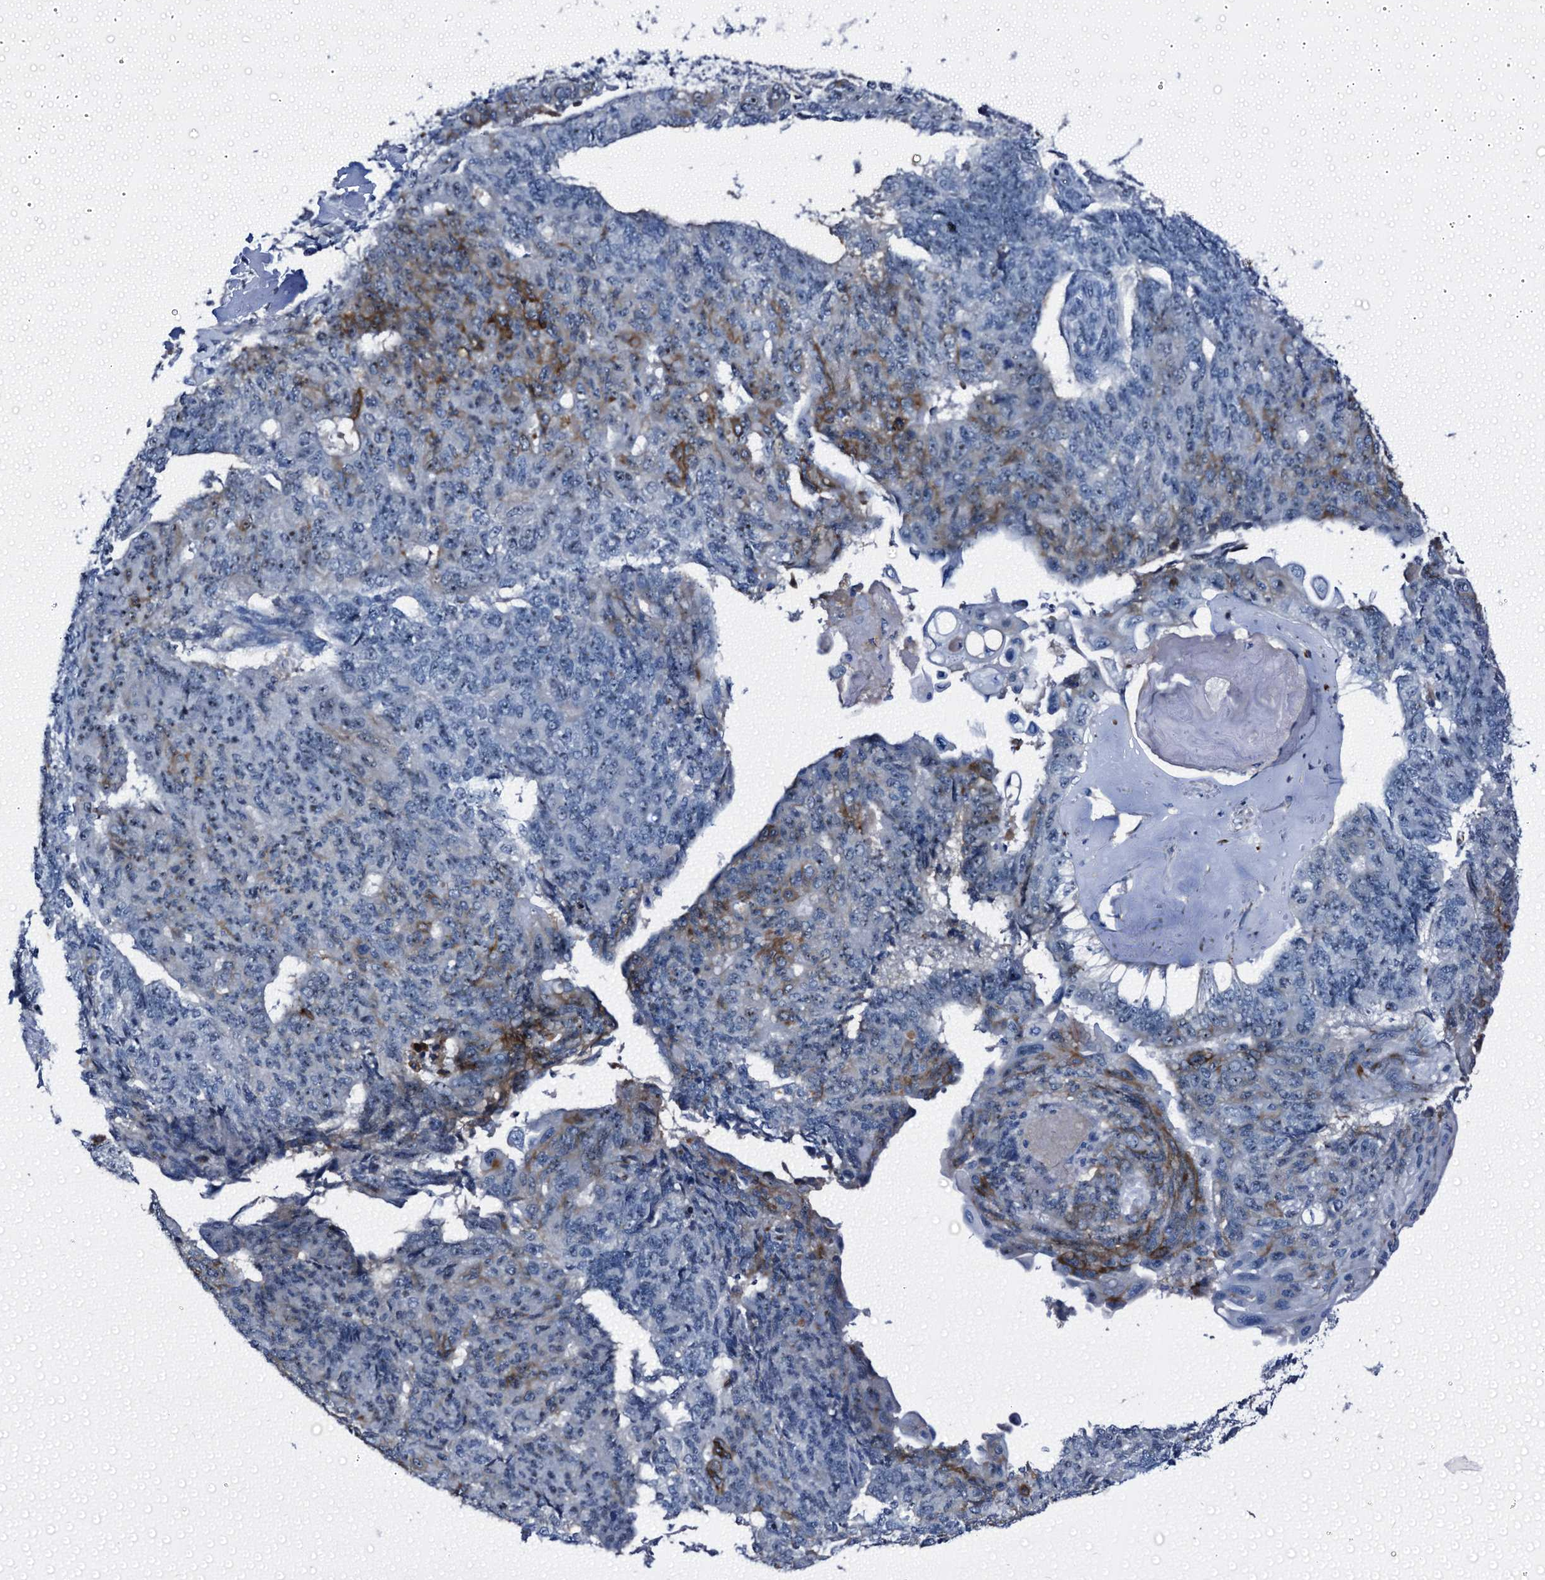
{"staining": {"intensity": "moderate", "quantity": "<25%", "location": "cytoplasmic/membranous"}, "tissue": "endometrial cancer", "cell_type": "Tumor cells", "image_type": "cancer", "snomed": [{"axis": "morphology", "description": "Adenocarcinoma, NOS"}, {"axis": "topography", "description": "Endometrium"}], "caption": "A high-resolution micrograph shows immunohistochemistry (IHC) staining of endometrial cancer (adenocarcinoma), which demonstrates moderate cytoplasmic/membranous staining in approximately <25% of tumor cells.", "gene": "EMG1", "patient": {"sex": "female", "age": 32}}